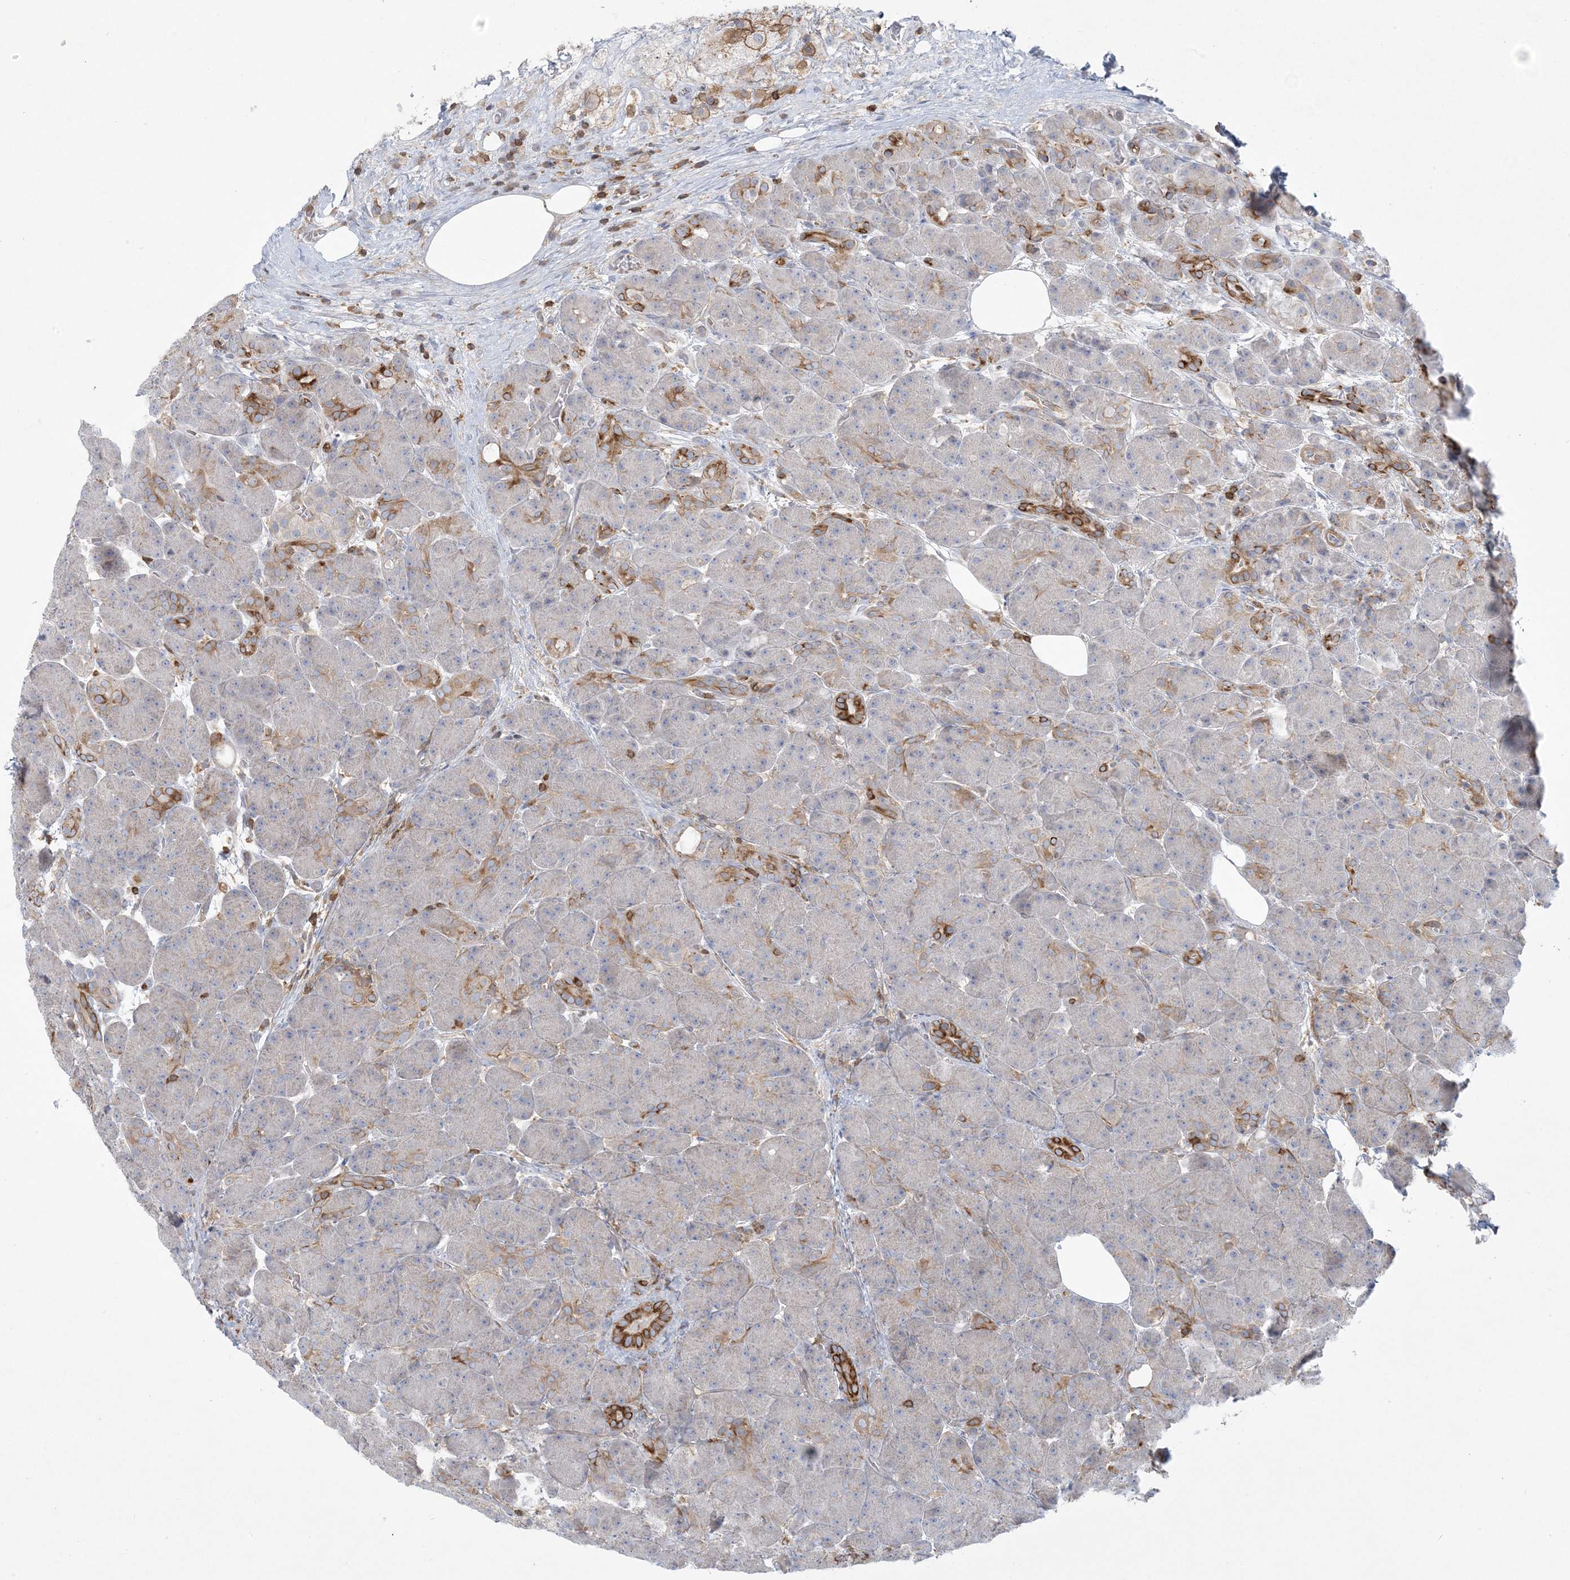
{"staining": {"intensity": "strong", "quantity": "<25%", "location": "cytoplasmic/membranous"}, "tissue": "pancreas", "cell_type": "Exocrine glandular cells", "image_type": "normal", "snomed": [{"axis": "morphology", "description": "Normal tissue, NOS"}, {"axis": "topography", "description": "Pancreas"}], "caption": "A medium amount of strong cytoplasmic/membranous positivity is present in approximately <25% of exocrine glandular cells in unremarkable pancreas. The staining was performed using DAB, with brown indicating positive protein expression. Nuclei are stained blue with hematoxylin.", "gene": "ARHGAP30", "patient": {"sex": "male", "age": 63}}